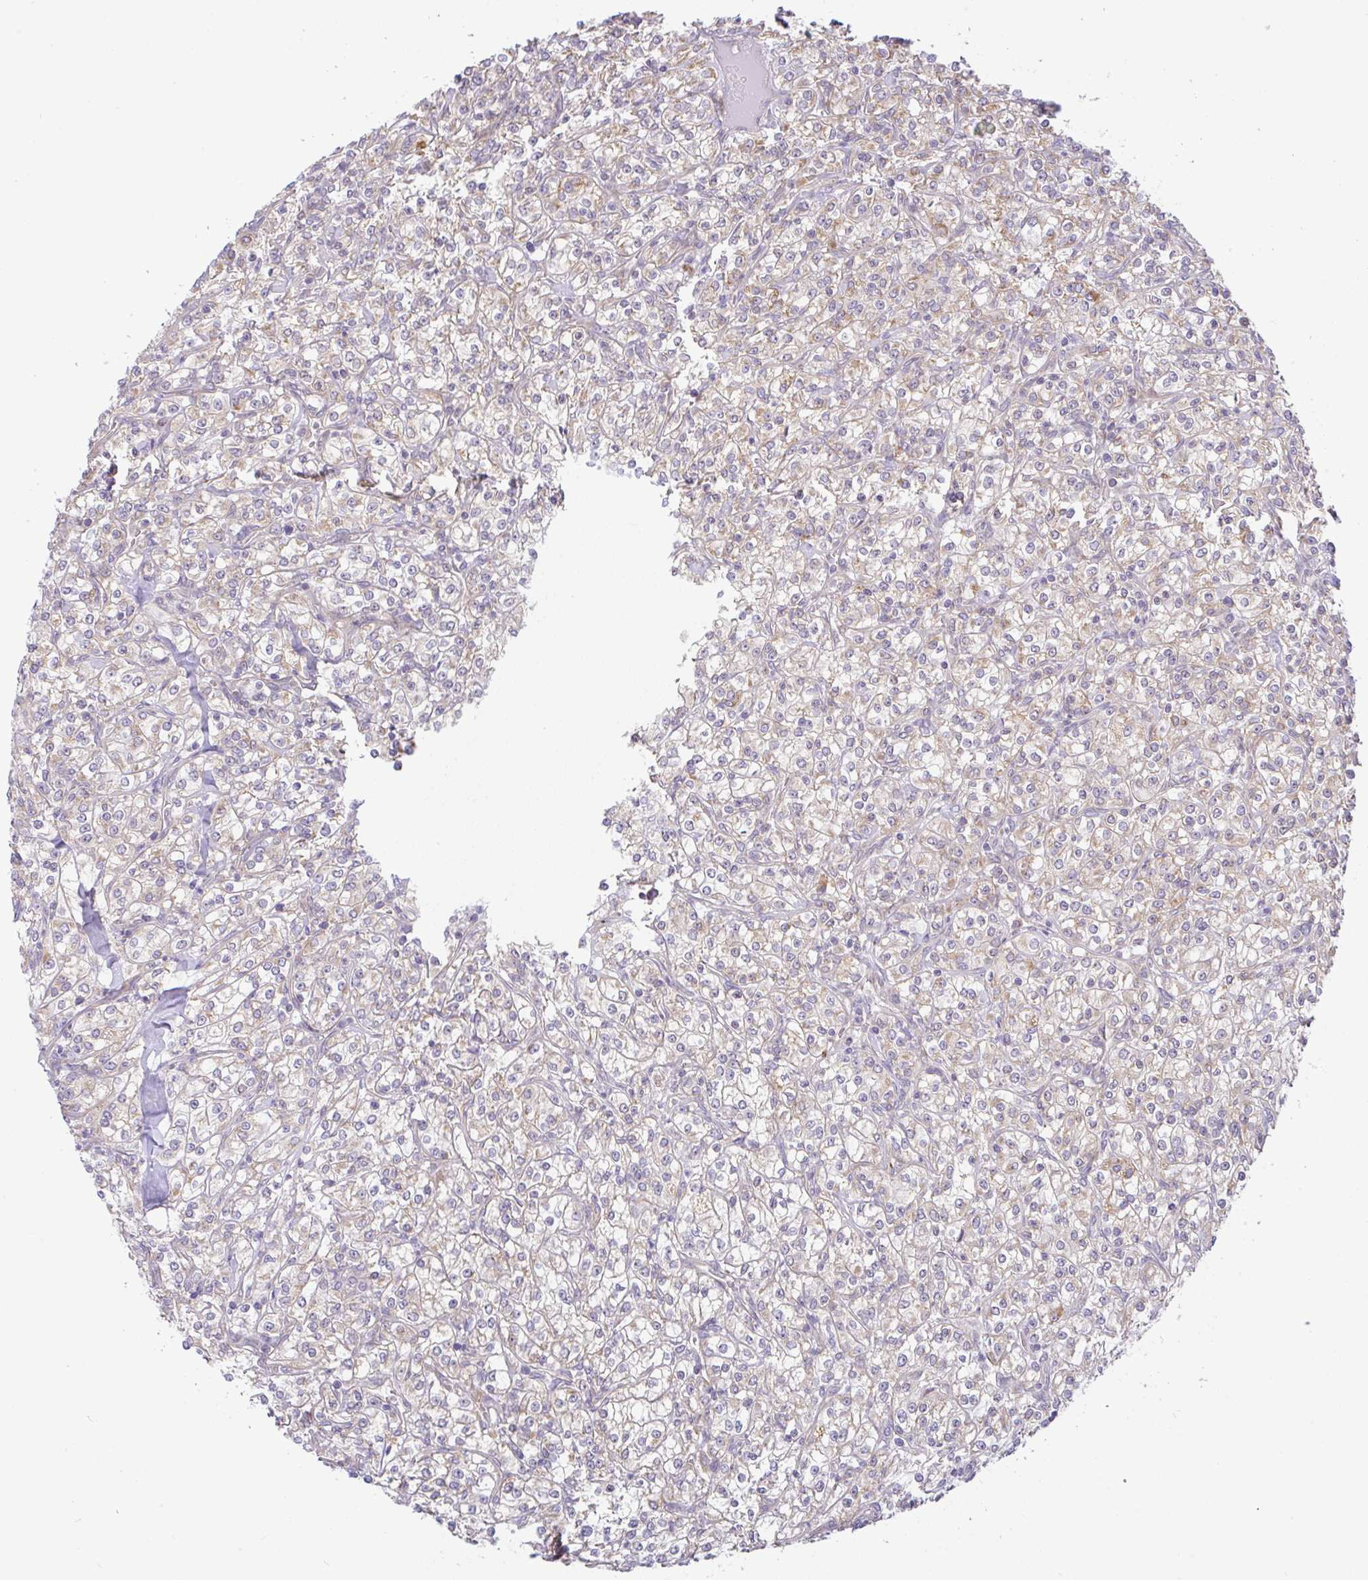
{"staining": {"intensity": "weak", "quantity": "25%-75%", "location": "cytoplasmic/membranous"}, "tissue": "renal cancer", "cell_type": "Tumor cells", "image_type": "cancer", "snomed": [{"axis": "morphology", "description": "Adenocarcinoma, NOS"}, {"axis": "topography", "description": "Kidney"}], "caption": "Immunohistochemistry micrograph of neoplastic tissue: human renal cancer stained using IHC displays low levels of weak protein expression localized specifically in the cytoplasmic/membranous of tumor cells, appearing as a cytoplasmic/membranous brown color.", "gene": "DLEU7", "patient": {"sex": "male", "age": 77}}